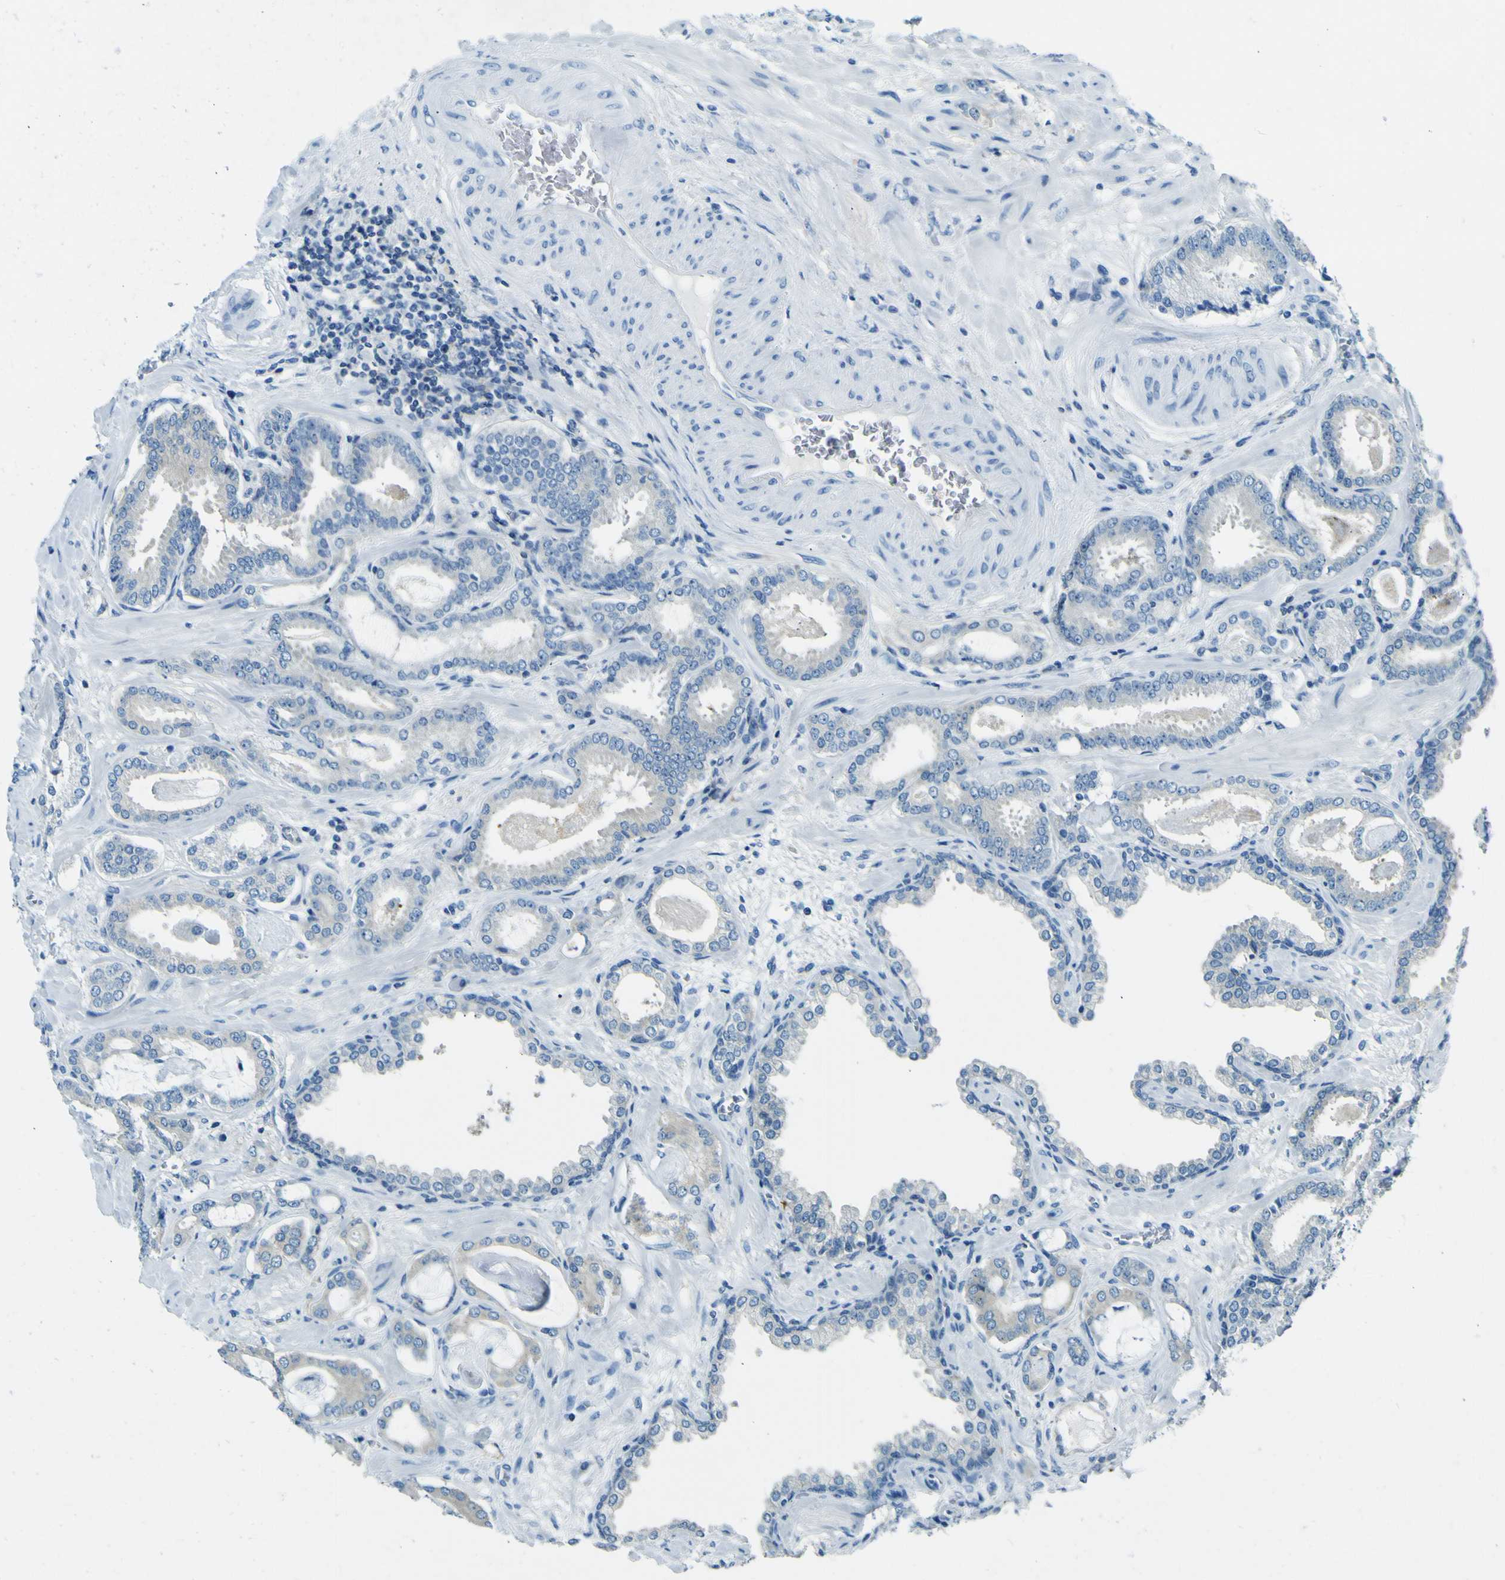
{"staining": {"intensity": "negative", "quantity": "none", "location": "none"}, "tissue": "prostate cancer", "cell_type": "Tumor cells", "image_type": "cancer", "snomed": [{"axis": "morphology", "description": "Adenocarcinoma, Low grade"}, {"axis": "topography", "description": "Prostate"}], "caption": "Protein analysis of prostate cancer (adenocarcinoma (low-grade)) displays no significant expression in tumor cells.", "gene": "SORCS1", "patient": {"sex": "male", "age": 53}}